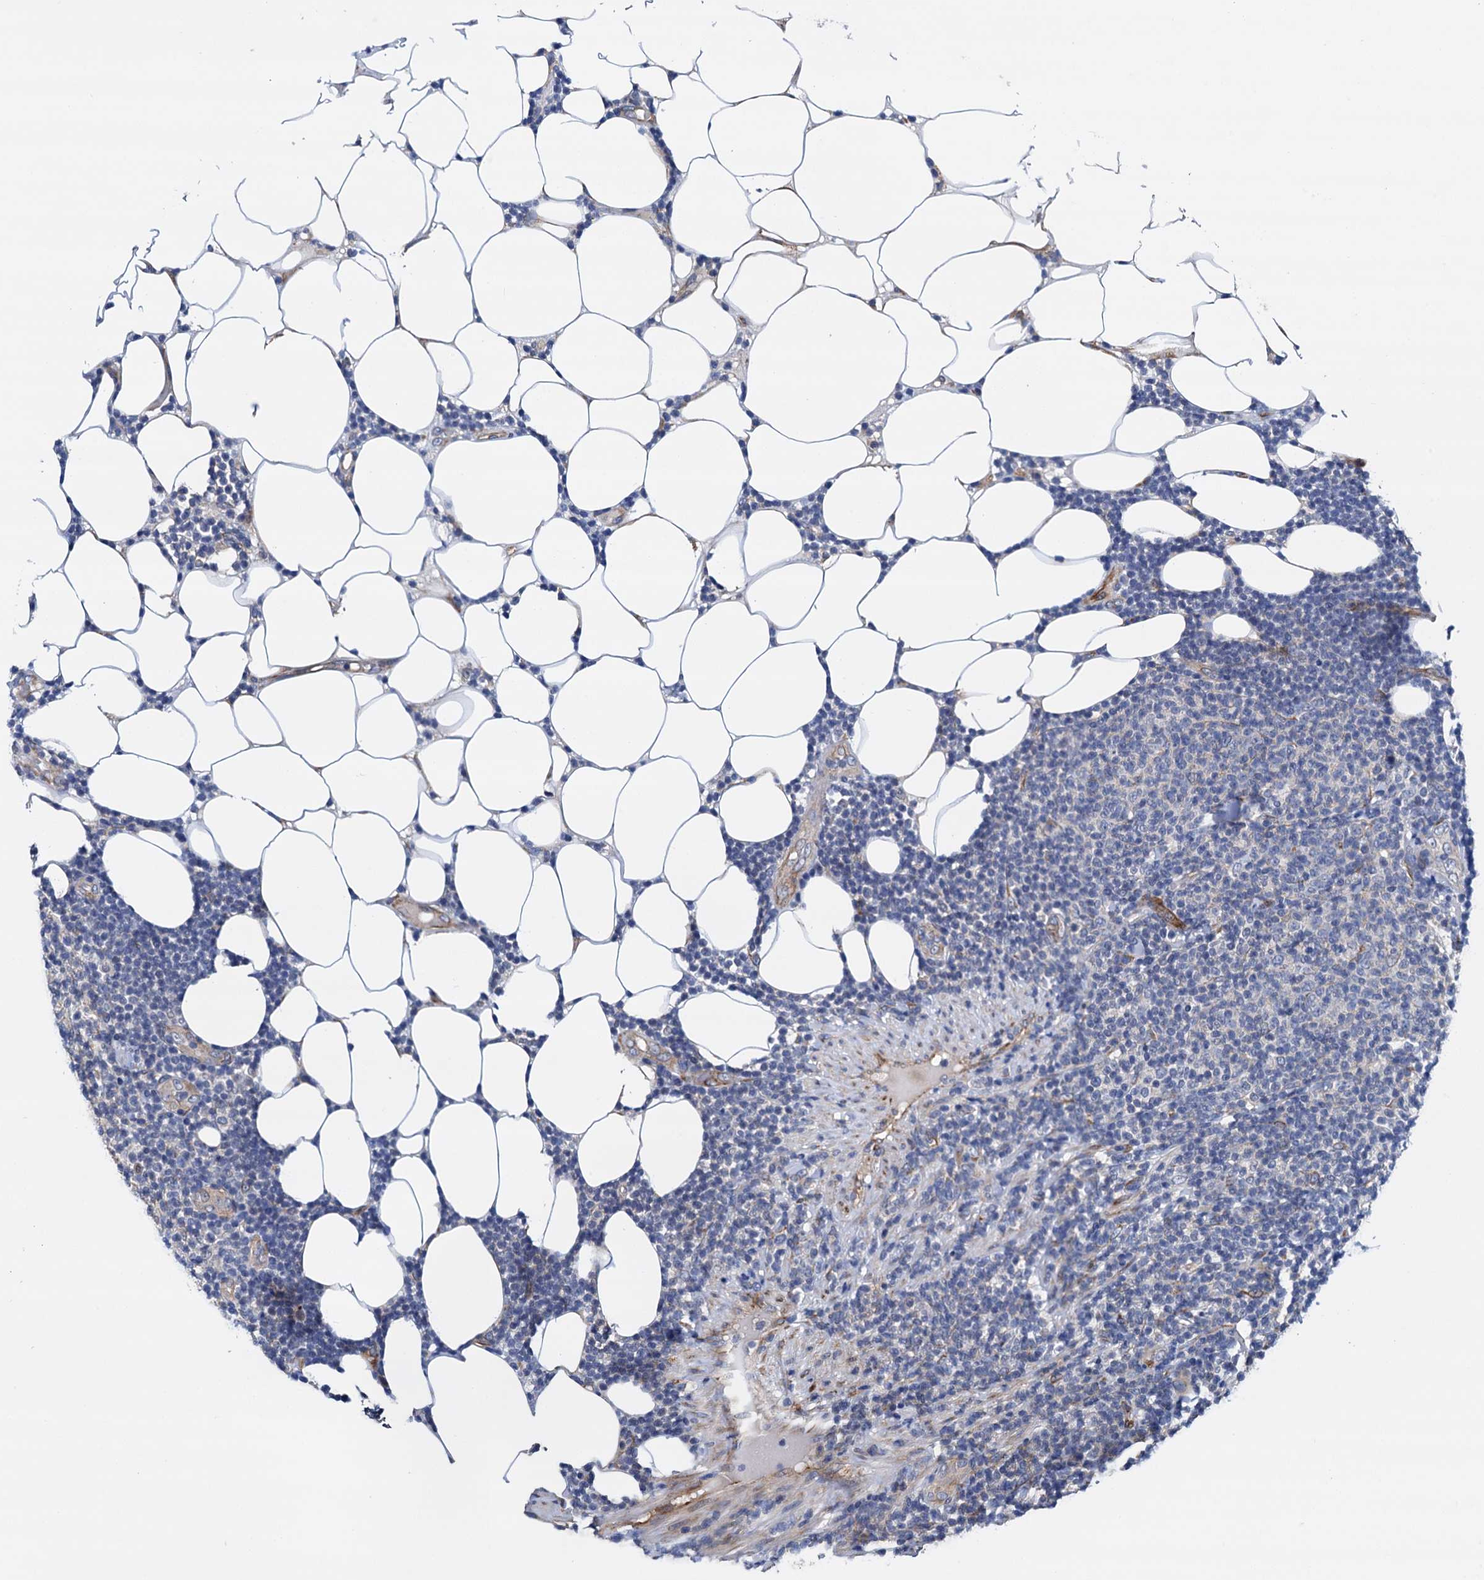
{"staining": {"intensity": "negative", "quantity": "none", "location": "none"}, "tissue": "lymphoma", "cell_type": "Tumor cells", "image_type": "cancer", "snomed": [{"axis": "morphology", "description": "Malignant lymphoma, non-Hodgkin's type, Low grade"}, {"axis": "topography", "description": "Lymph node"}], "caption": "This is an IHC image of lymphoma. There is no expression in tumor cells.", "gene": "RASSF9", "patient": {"sex": "male", "age": 66}}